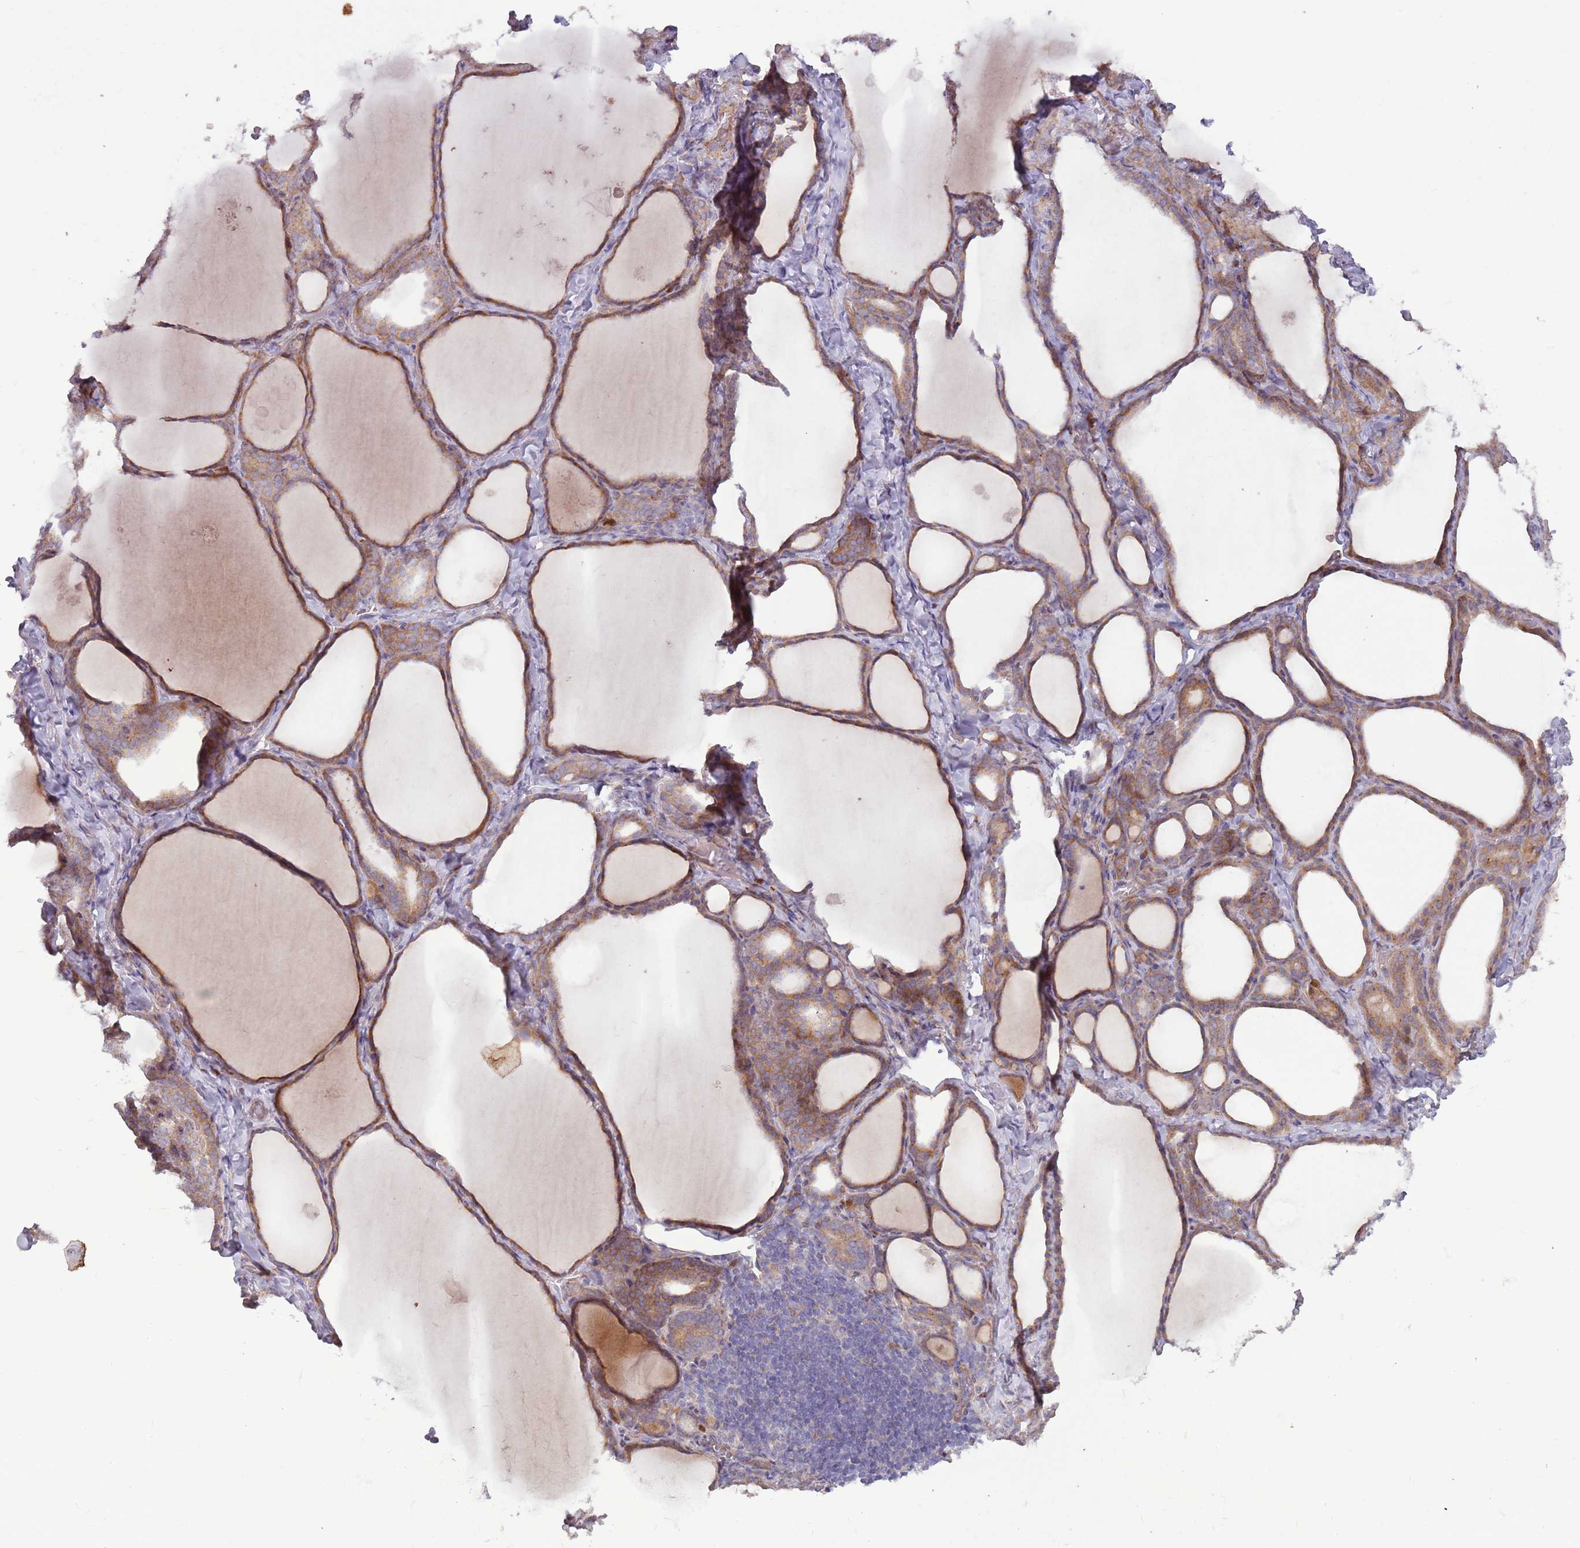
{"staining": {"intensity": "strong", "quantity": "25%-75%", "location": "cytoplasmic/membranous"}, "tissue": "thyroid gland", "cell_type": "Glandular cells", "image_type": "normal", "snomed": [{"axis": "morphology", "description": "Normal tissue, NOS"}, {"axis": "topography", "description": "Thyroid gland"}], "caption": "A brown stain highlights strong cytoplasmic/membranous positivity of a protein in glandular cells of benign thyroid gland.", "gene": "CCDC150", "patient": {"sex": "female", "age": 39}}